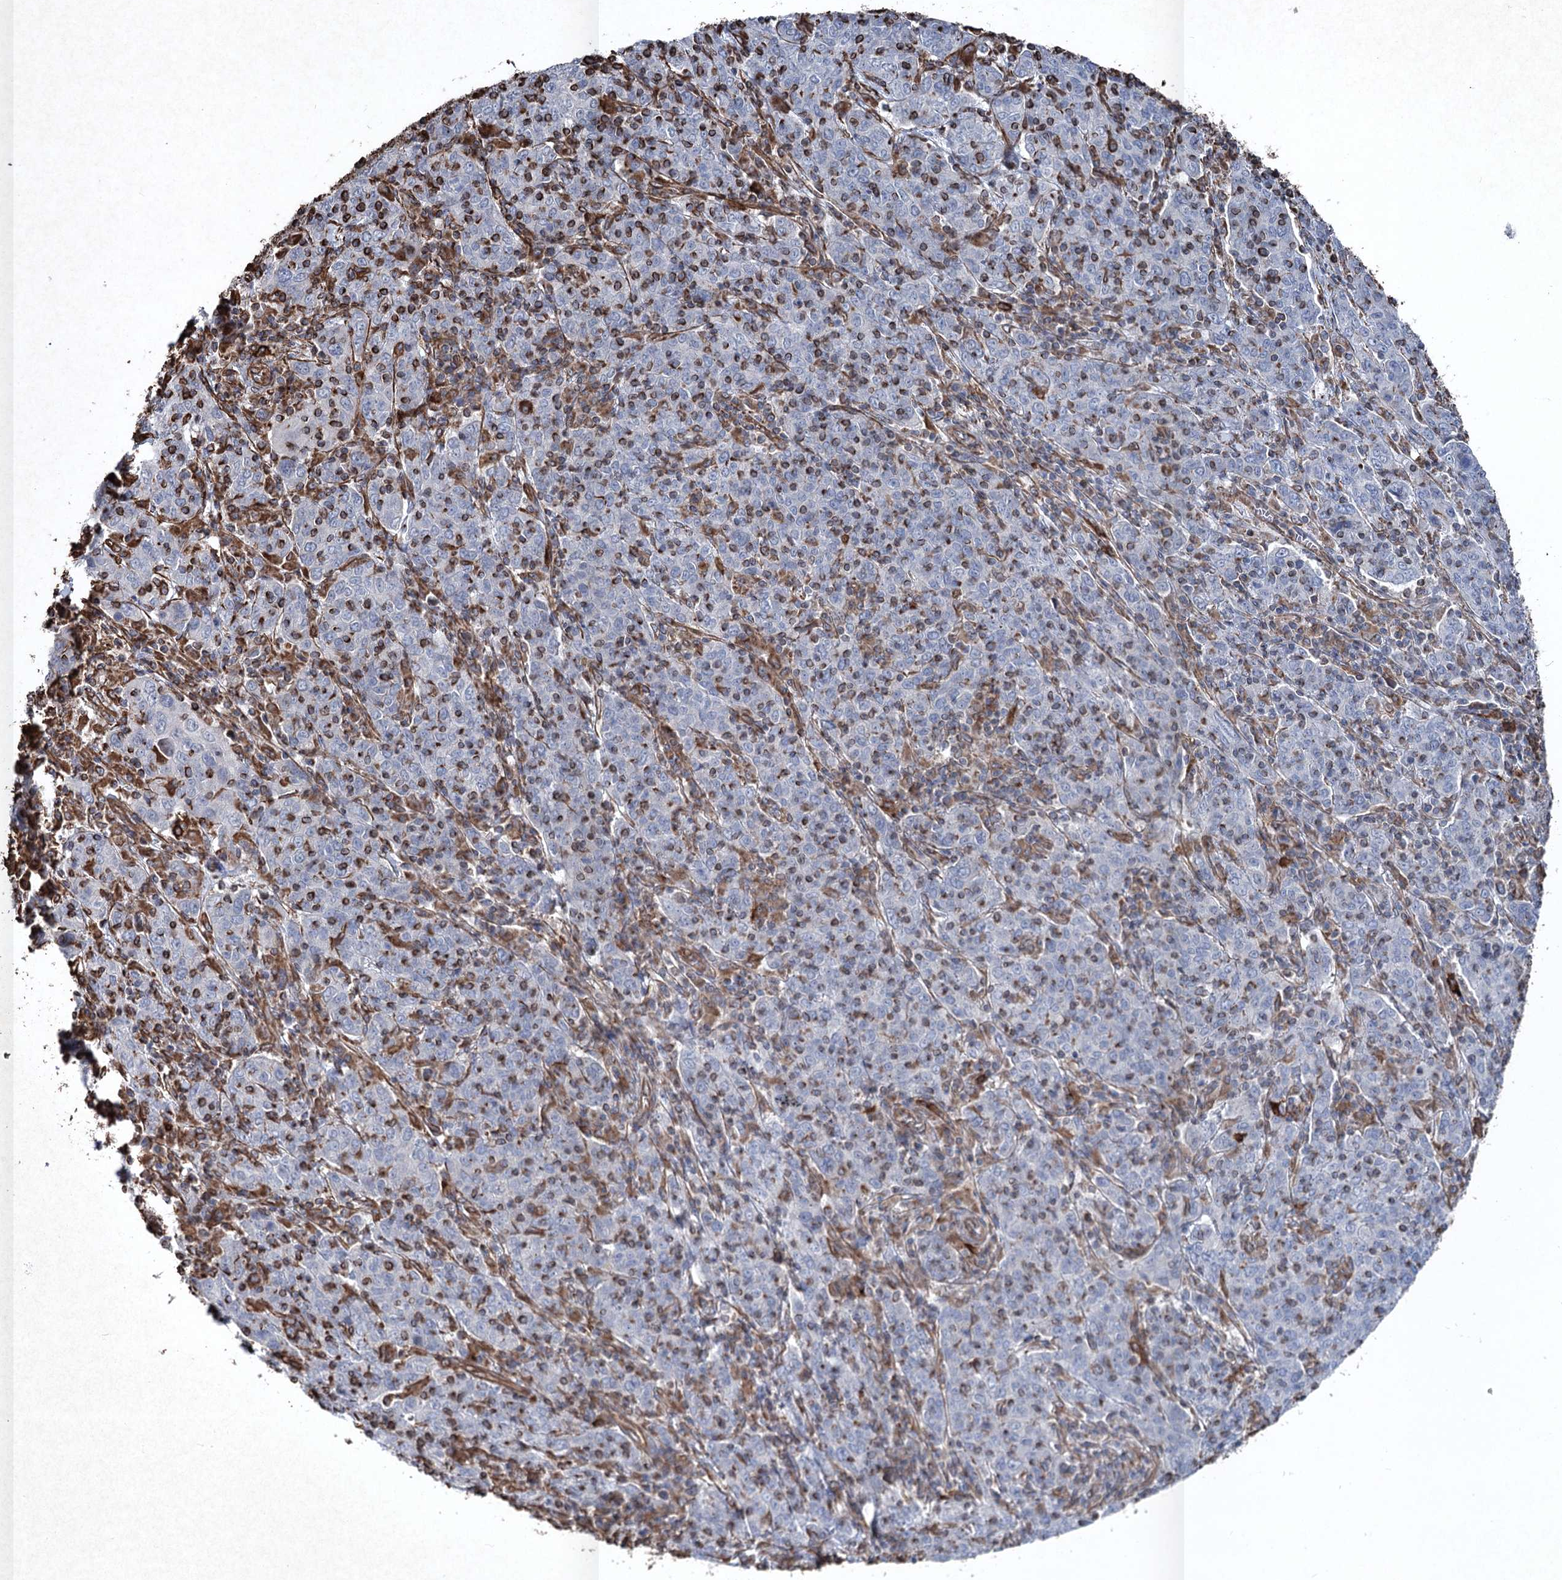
{"staining": {"intensity": "negative", "quantity": "none", "location": "none"}, "tissue": "cervical cancer", "cell_type": "Tumor cells", "image_type": "cancer", "snomed": [{"axis": "morphology", "description": "Squamous cell carcinoma, NOS"}, {"axis": "topography", "description": "Cervix"}], "caption": "The histopathology image reveals no significant staining in tumor cells of cervical cancer (squamous cell carcinoma). (DAB IHC with hematoxylin counter stain).", "gene": "CLEC4M", "patient": {"sex": "female", "age": 67}}